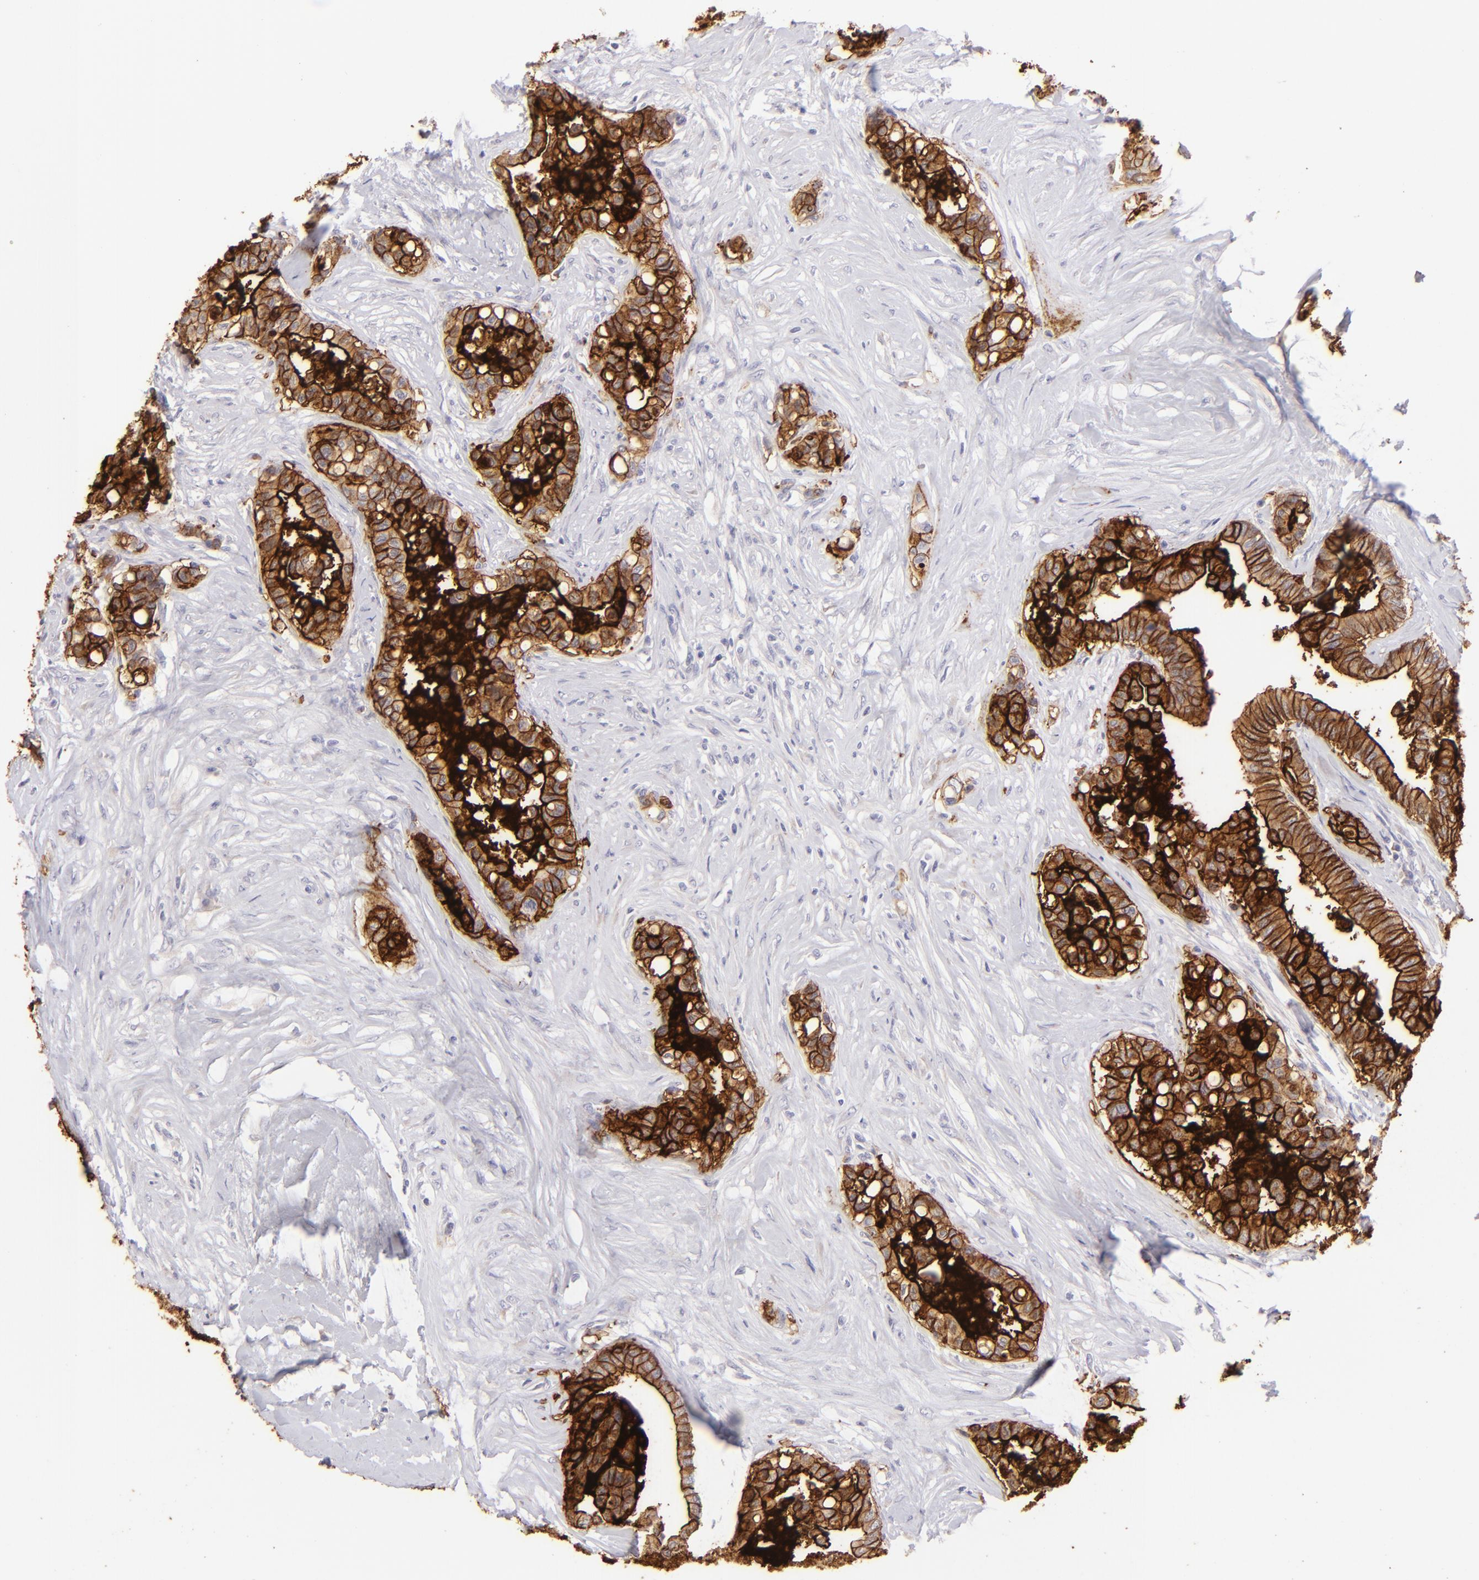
{"staining": {"intensity": "strong", "quantity": ">75%", "location": "cytoplasmic/membranous"}, "tissue": "colorectal cancer", "cell_type": "Tumor cells", "image_type": "cancer", "snomed": [{"axis": "morphology", "description": "Adenocarcinoma, NOS"}, {"axis": "topography", "description": "Colon"}], "caption": "The immunohistochemical stain shows strong cytoplasmic/membranous positivity in tumor cells of colorectal cancer (adenocarcinoma) tissue.", "gene": "CLDN4", "patient": {"sex": "male", "age": 82}}